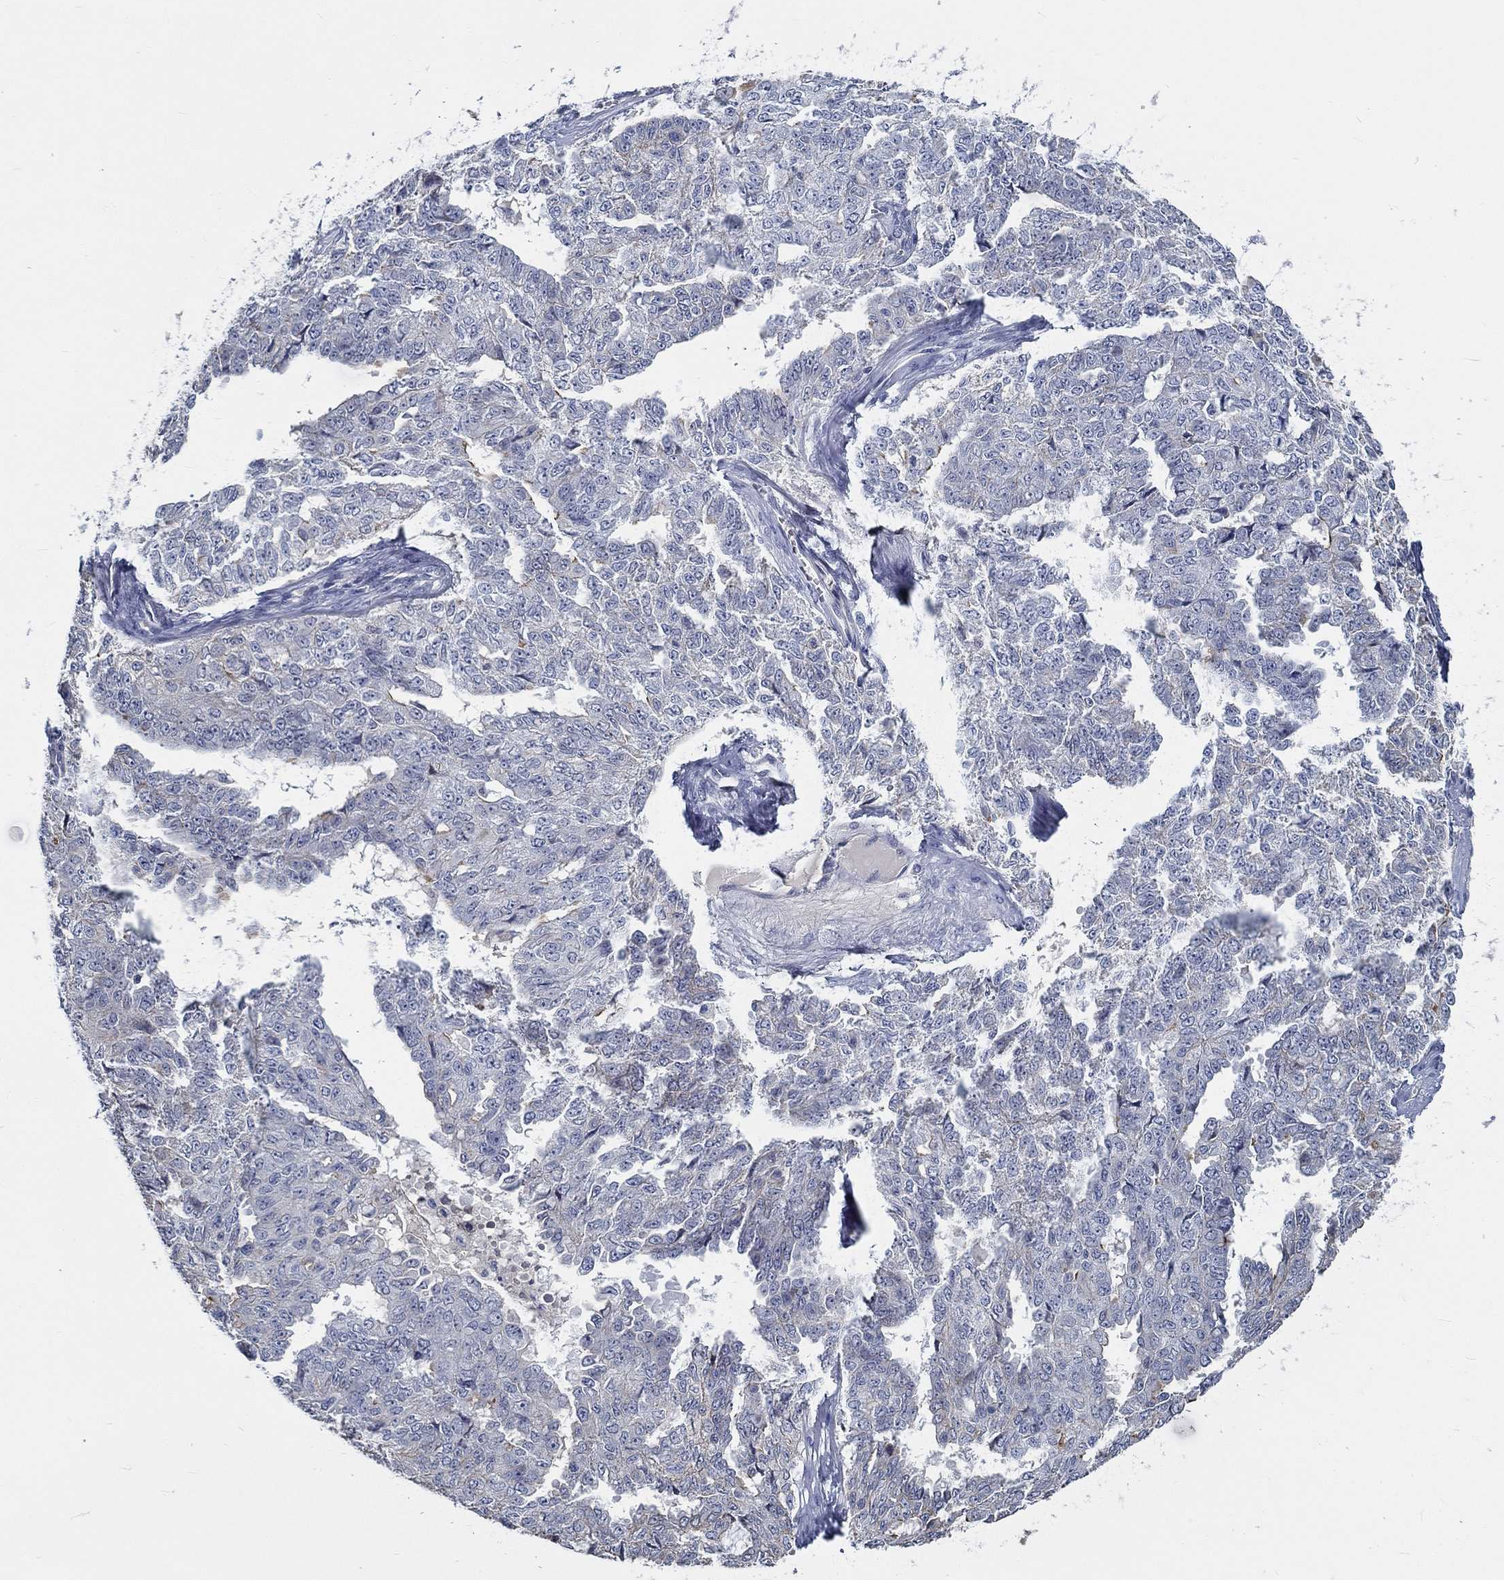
{"staining": {"intensity": "negative", "quantity": "none", "location": "none"}, "tissue": "ovarian cancer", "cell_type": "Tumor cells", "image_type": "cancer", "snomed": [{"axis": "morphology", "description": "Cystadenocarcinoma, serous, NOS"}, {"axis": "topography", "description": "Ovary"}], "caption": "This histopathology image is of serous cystadenocarcinoma (ovarian) stained with immunohistochemistry to label a protein in brown with the nuclei are counter-stained blue. There is no expression in tumor cells.", "gene": "MYBPC1", "patient": {"sex": "female", "age": 71}}